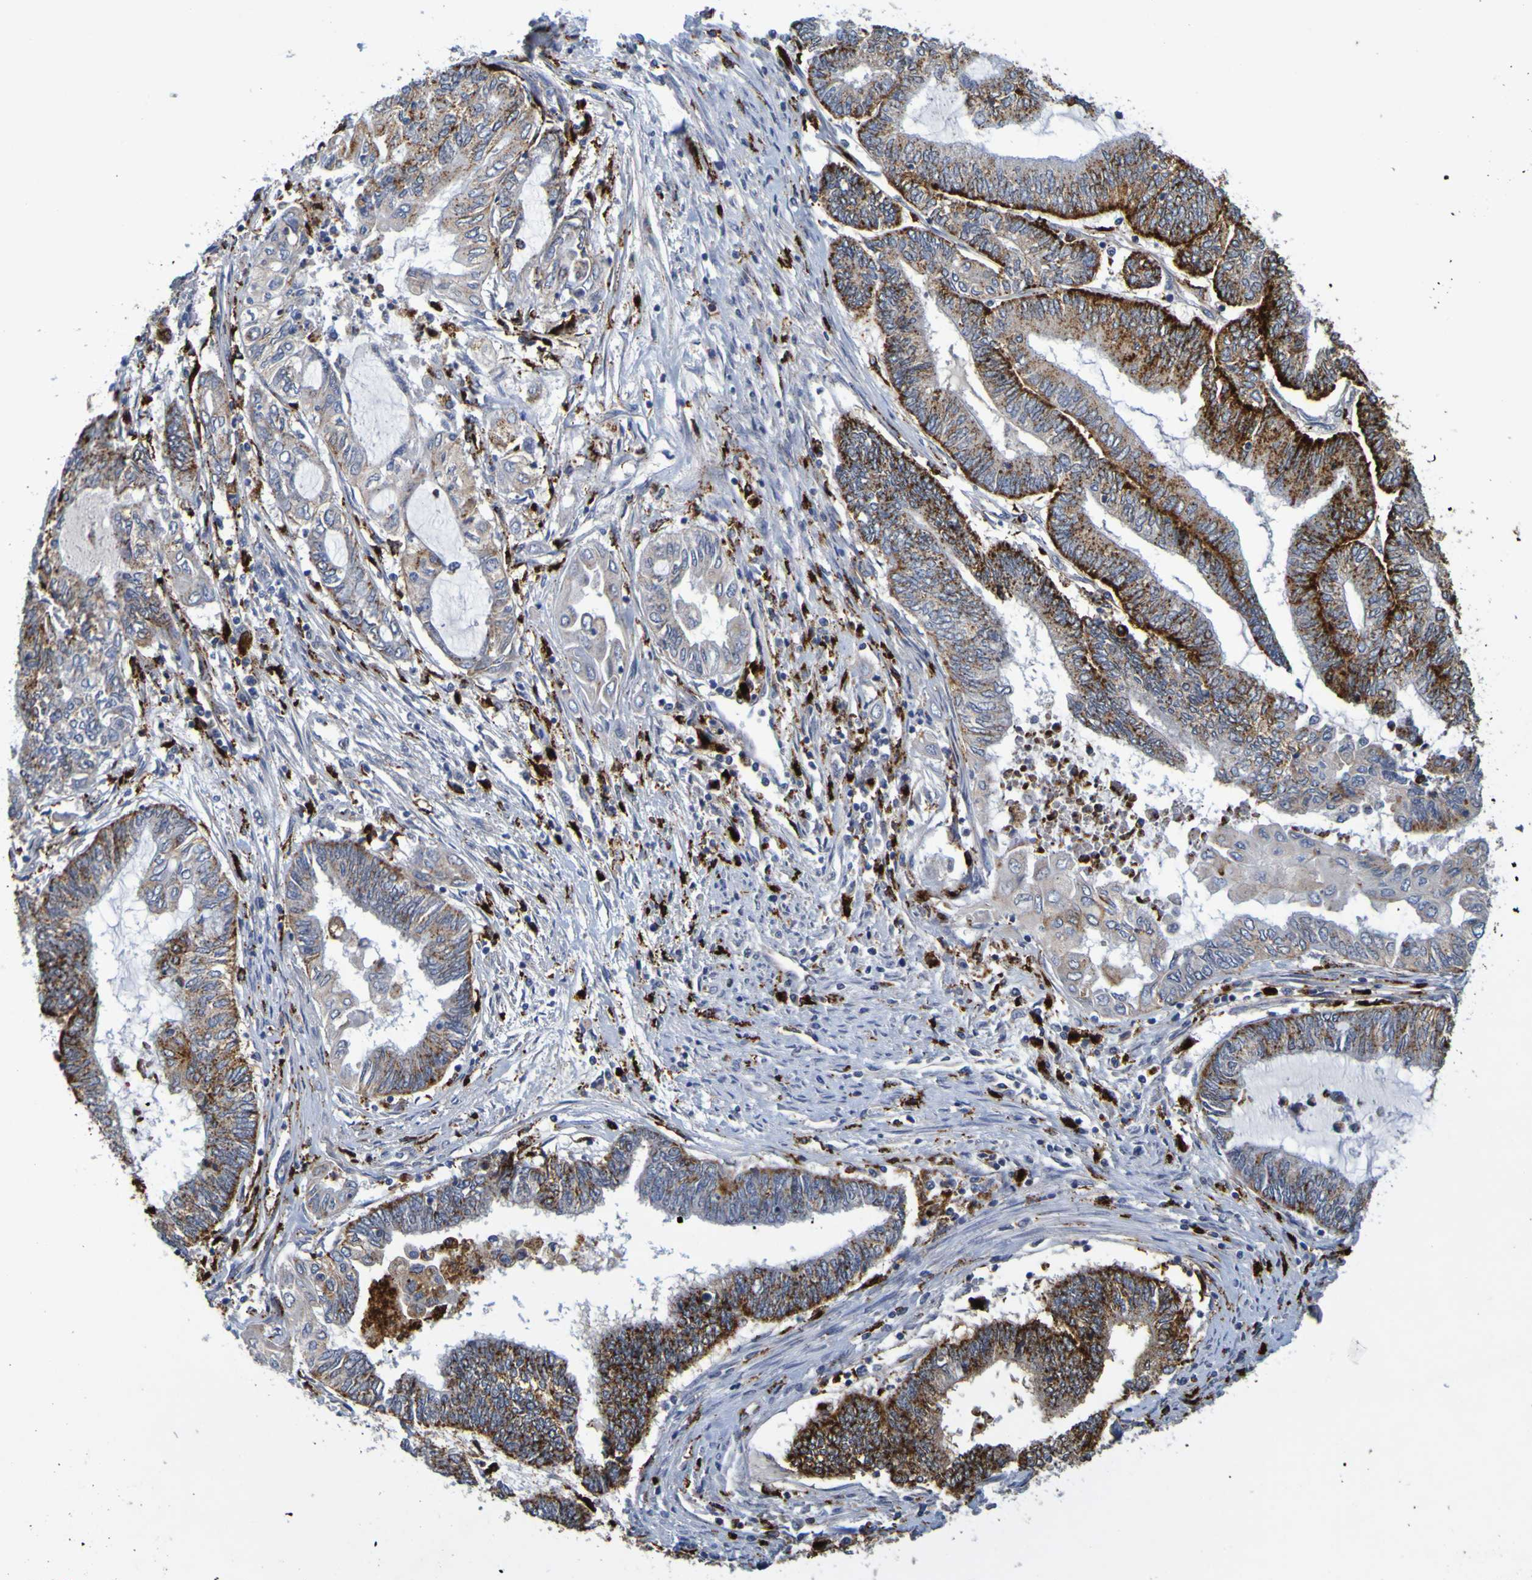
{"staining": {"intensity": "strong", "quantity": ">75%", "location": "cytoplasmic/membranous"}, "tissue": "endometrial cancer", "cell_type": "Tumor cells", "image_type": "cancer", "snomed": [{"axis": "morphology", "description": "Adenocarcinoma, NOS"}, {"axis": "topography", "description": "Uterus"}, {"axis": "topography", "description": "Endometrium"}], "caption": "Endometrial cancer stained for a protein displays strong cytoplasmic/membranous positivity in tumor cells. (IHC, brightfield microscopy, high magnification).", "gene": "TPH1", "patient": {"sex": "female", "age": 70}}